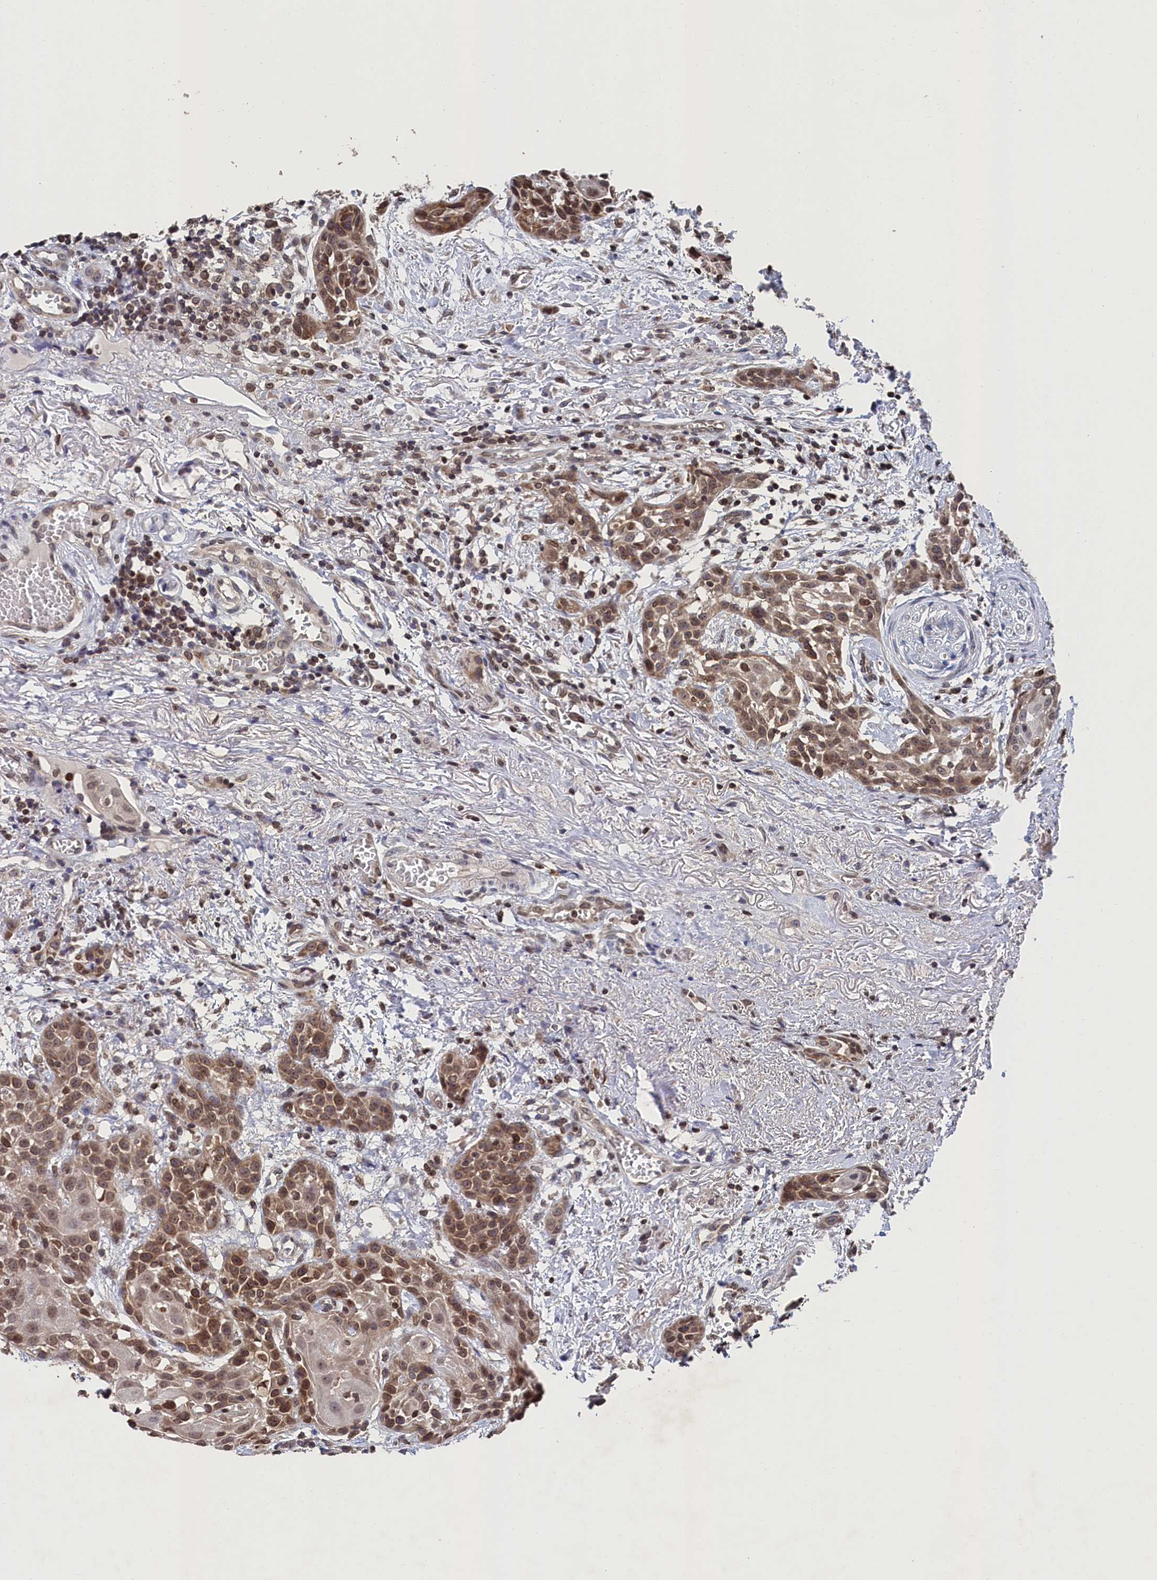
{"staining": {"intensity": "moderate", "quantity": ">75%", "location": "cytoplasmic/membranous,nuclear"}, "tissue": "head and neck cancer", "cell_type": "Tumor cells", "image_type": "cancer", "snomed": [{"axis": "morphology", "description": "Squamous cell carcinoma, NOS"}, {"axis": "topography", "description": "Oral tissue"}, {"axis": "topography", "description": "Head-Neck"}], "caption": "Protein analysis of head and neck squamous cell carcinoma tissue demonstrates moderate cytoplasmic/membranous and nuclear expression in approximately >75% of tumor cells.", "gene": "ANKEF1", "patient": {"sex": "female", "age": 50}}